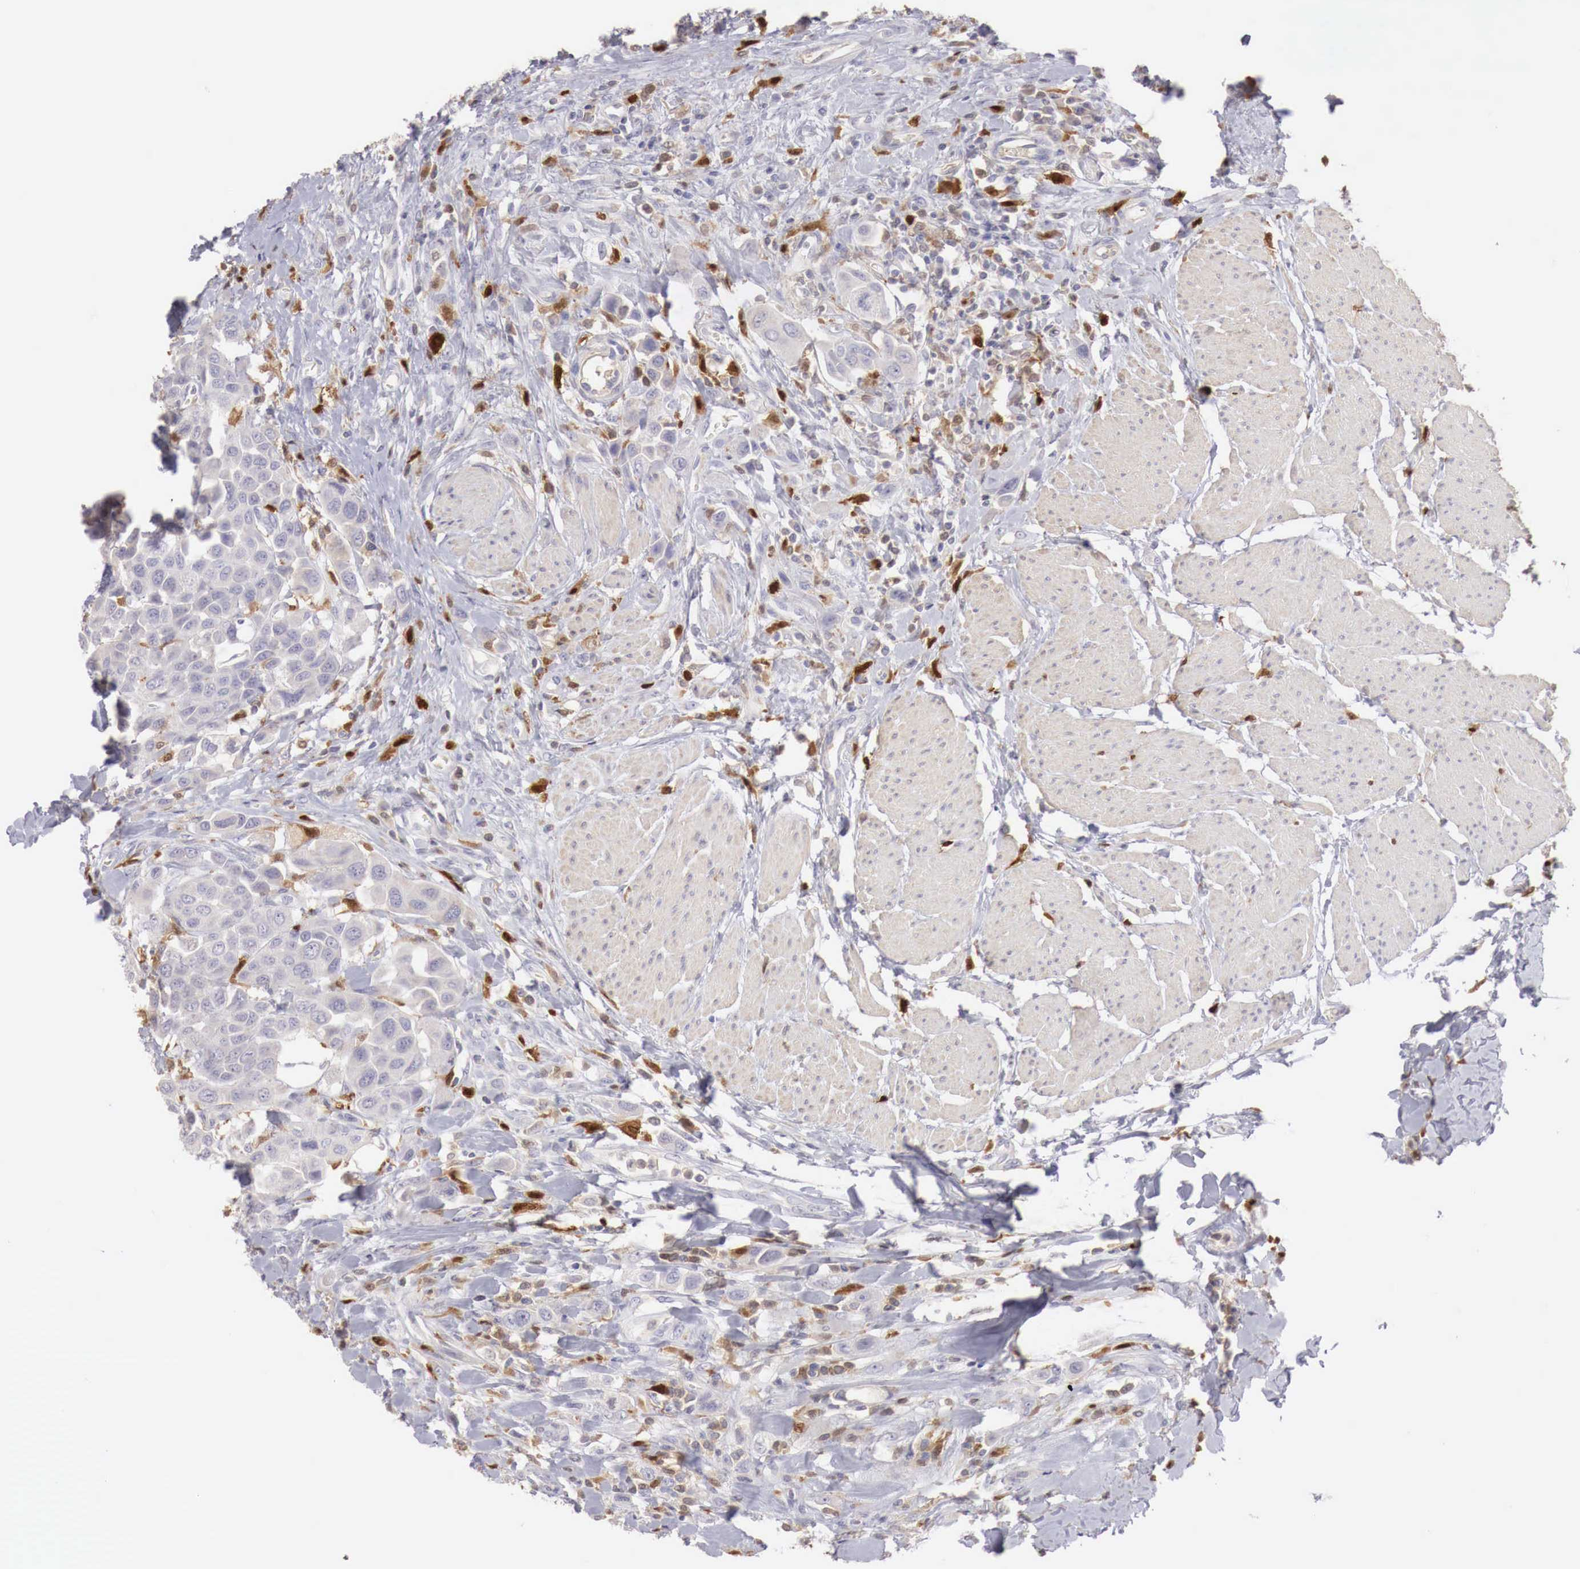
{"staining": {"intensity": "negative", "quantity": "none", "location": "none"}, "tissue": "urothelial cancer", "cell_type": "Tumor cells", "image_type": "cancer", "snomed": [{"axis": "morphology", "description": "Urothelial carcinoma, High grade"}, {"axis": "topography", "description": "Urinary bladder"}], "caption": "A histopathology image of human urothelial cancer is negative for staining in tumor cells.", "gene": "RENBP", "patient": {"sex": "male", "age": 50}}